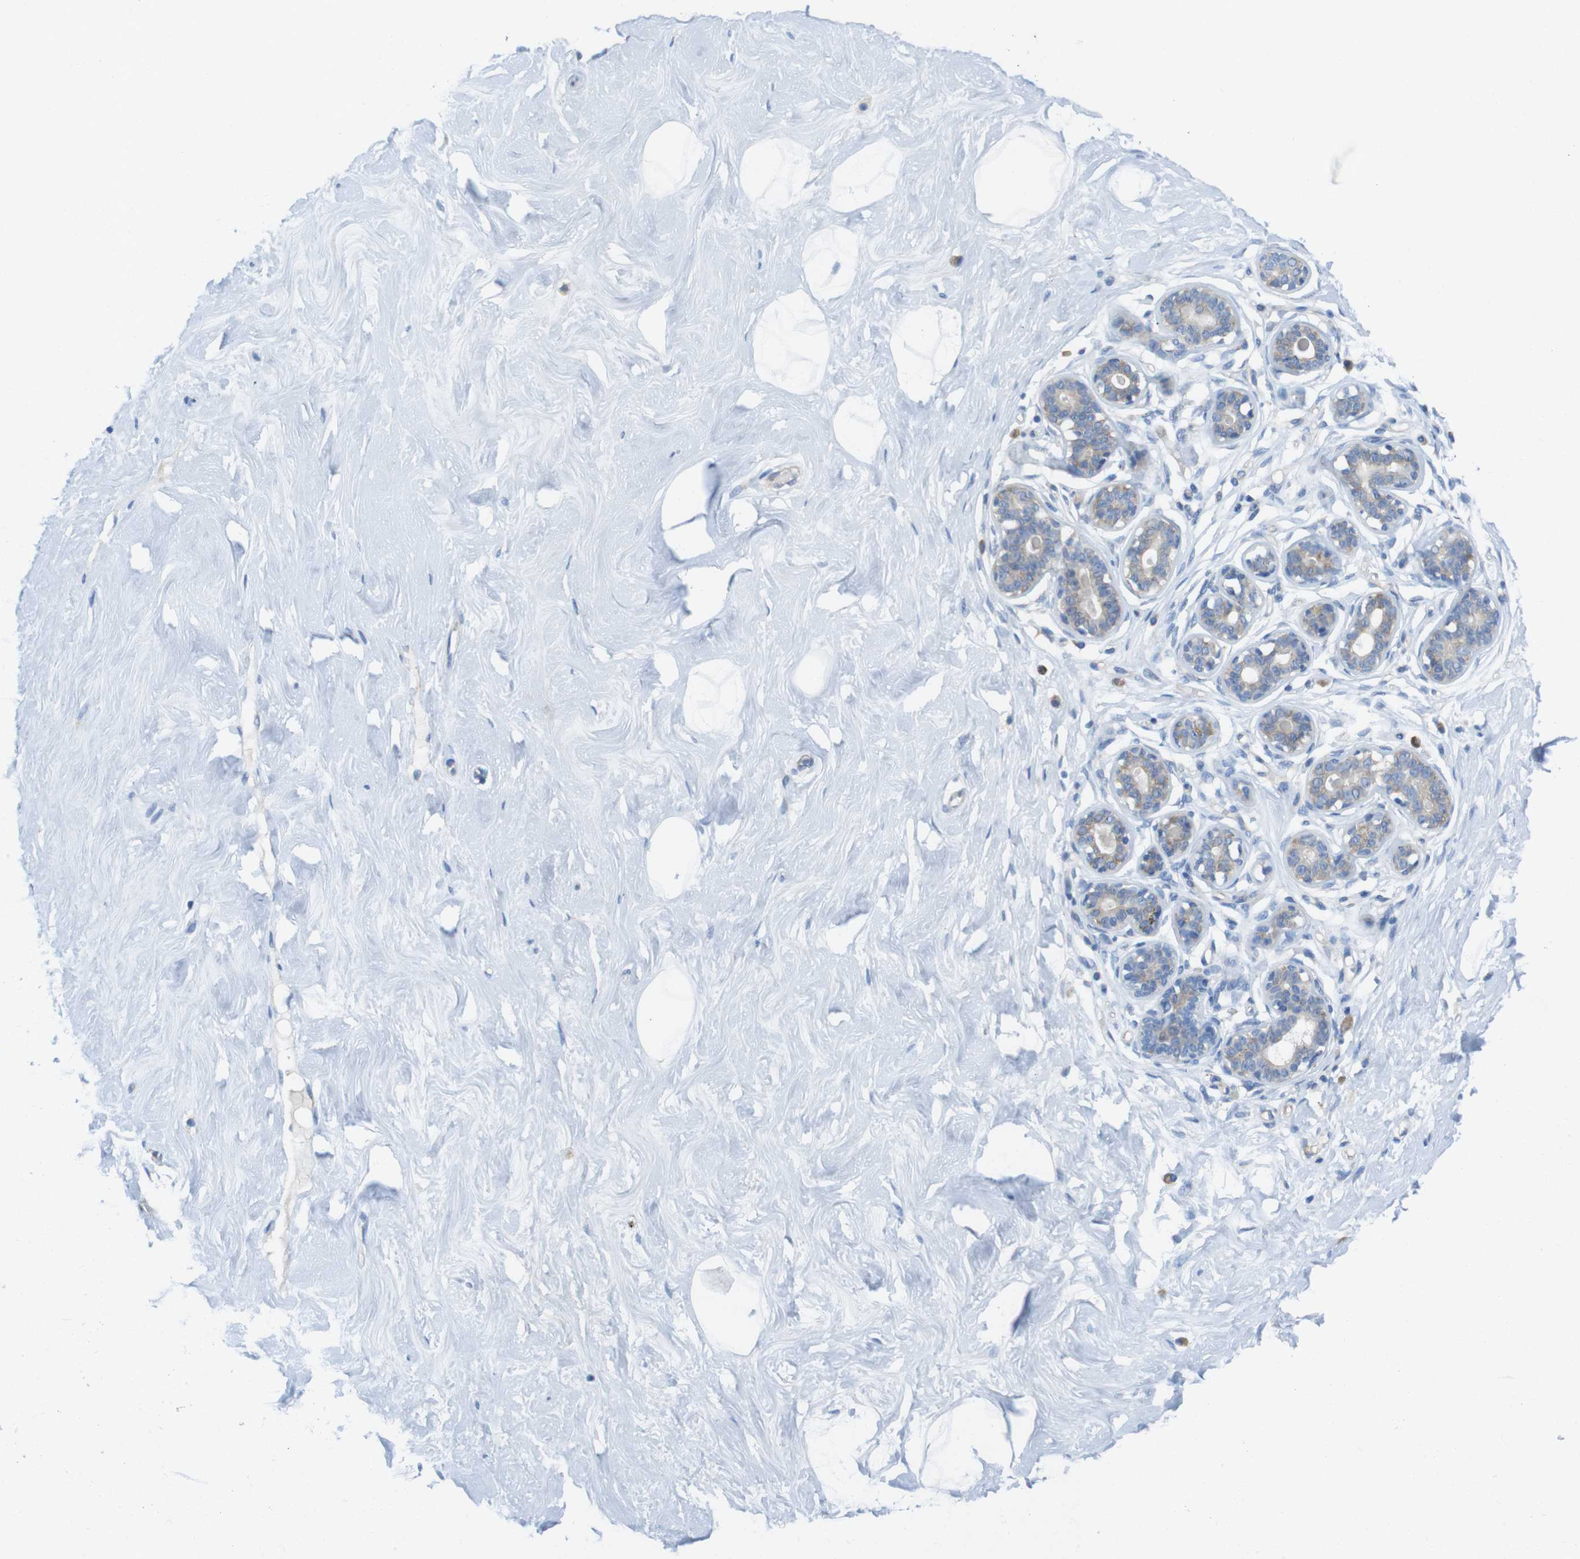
{"staining": {"intensity": "negative", "quantity": "none", "location": "none"}, "tissue": "breast", "cell_type": "Adipocytes", "image_type": "normal", "snomed": [{"axis": "morphology", "description": "Normal tissue, NOS"}, {"axis": "topography", "description": "Breast"}], "caption": "Normal breast was stained to show a protein in brown. There is no significant staining in adipocytes. (Immunohistochemistry (ihc), brightfield microscopy, high magnification).", "gene": "TMEM234", "patient": {"sex": "female", "age": 23}}